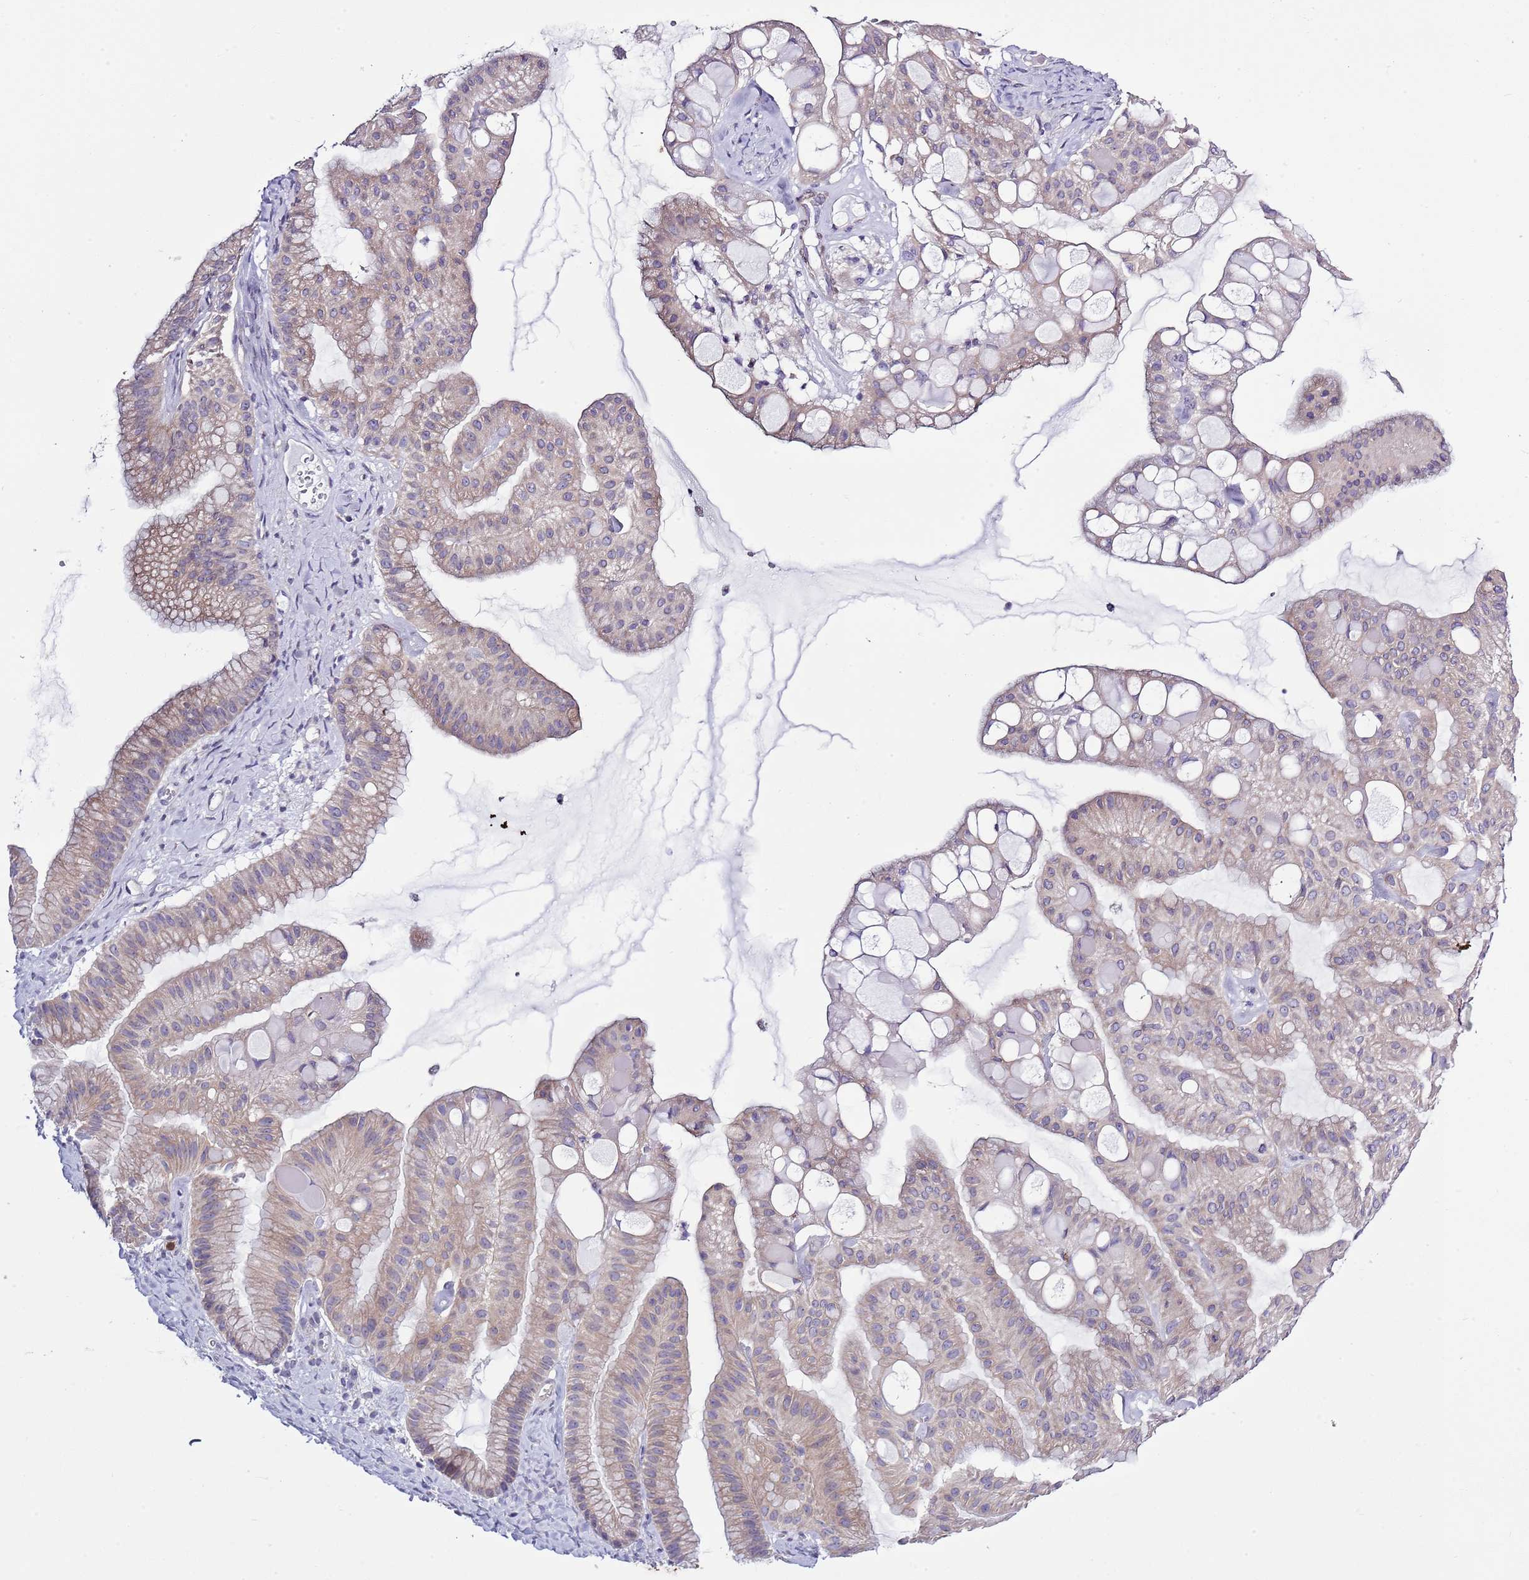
{"staining": {"intensity": "weak", "quantity": "25%-75%", "location": "cytoplasmic/membranous"}, "tissue": "ovarian cancer", "cell_type": "Tumor cells", "image_type": "cancer", "snomed": [{"axis": "morphology", "description": "Cystadenocarcinoma, mucinous, NOS"}, {"axis": "topography", "description": "Ovary"}], "caption": "Ovarian cancer (mucinous cystadenocarcinoma) was stained to show a protein in brown. There is low levels of weak cytoplasmic/membranous positivity in approximately 25%-75% of tumor cells. (DAB IHC with brightfield microscopy, high magnification).", "gene": "ZFP2", "patient": {"sex": "female", "age": 61}}